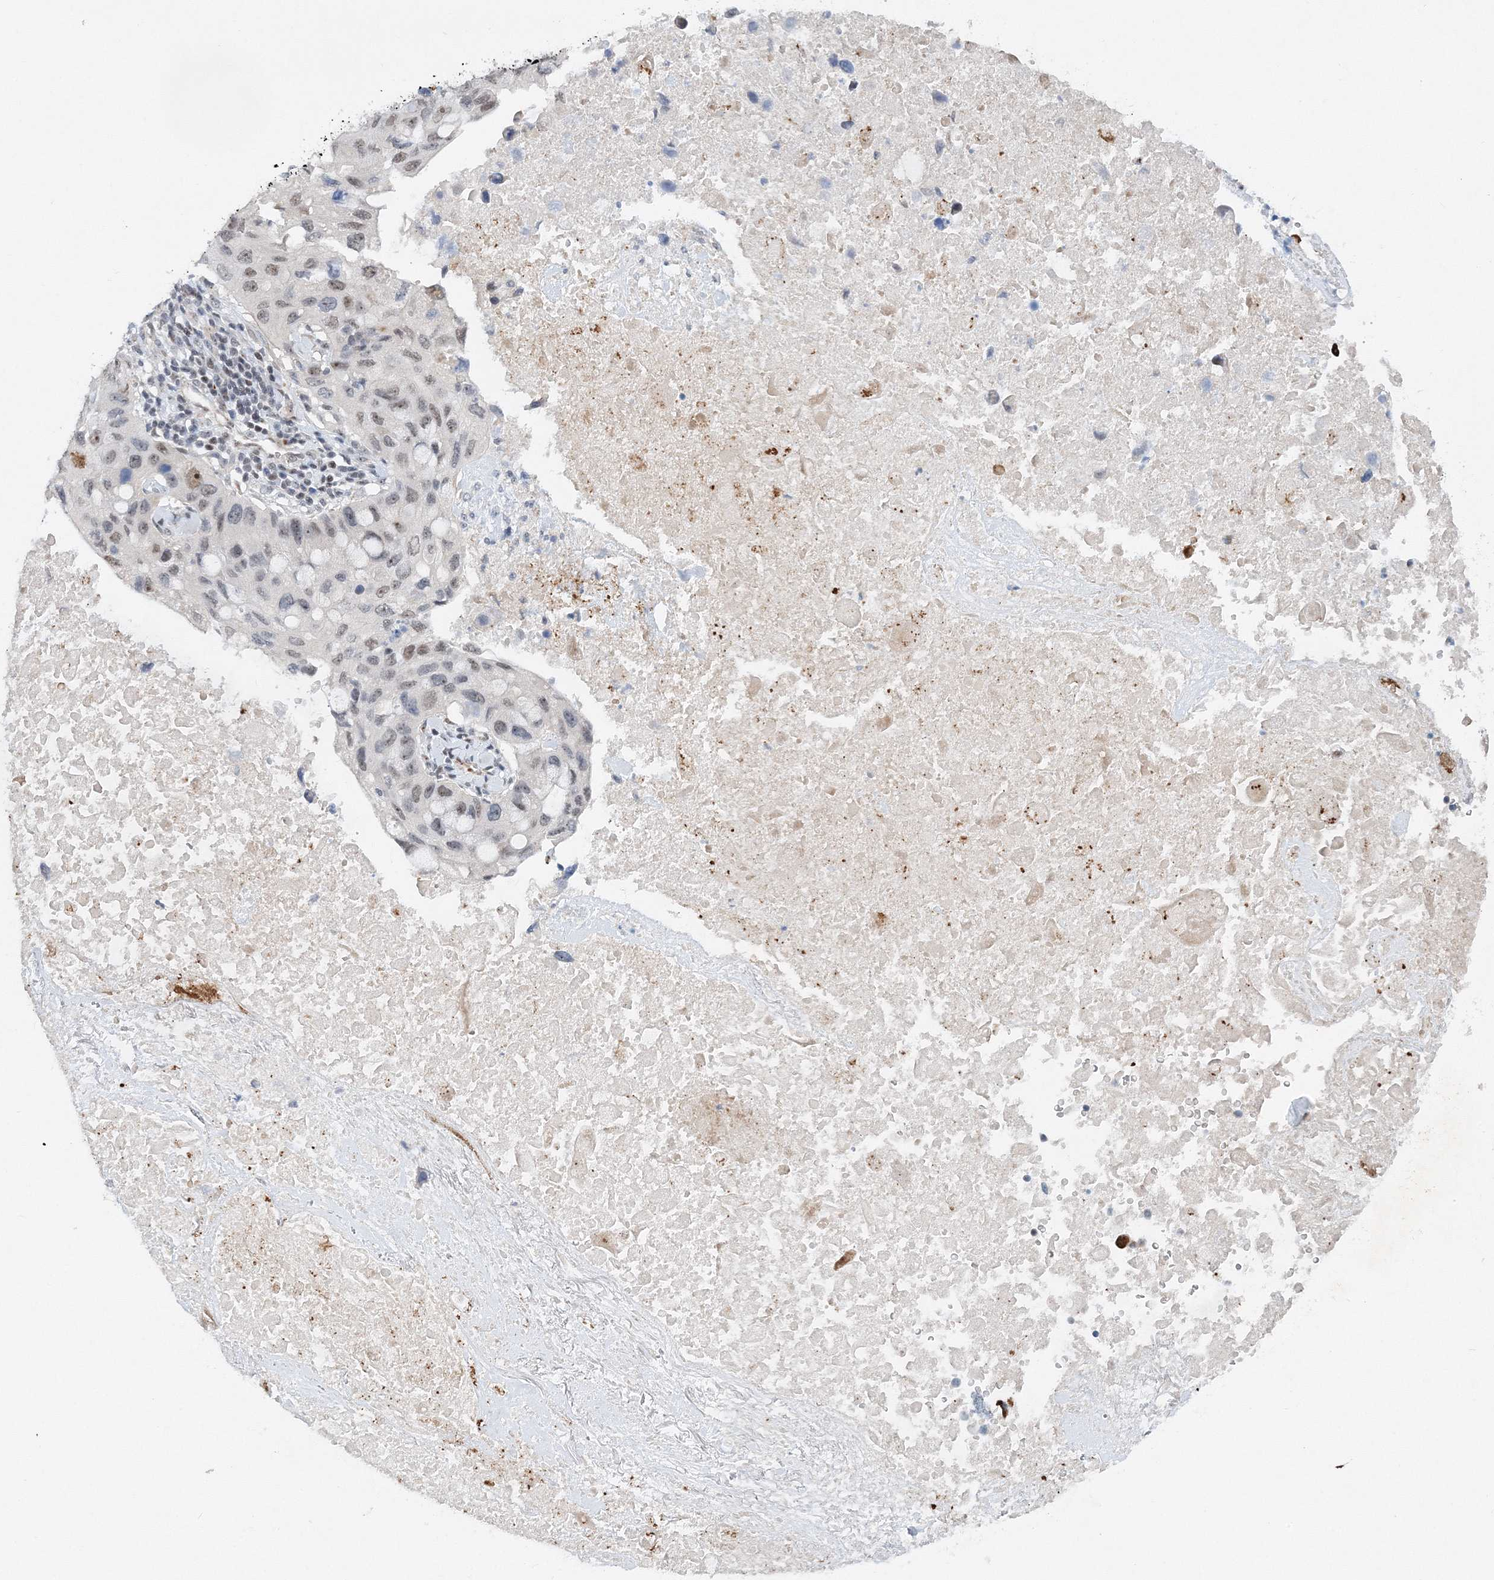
{"staining": {"intensity": "moderate", "quantity": "<25%", "location": "nuclear"}, "tissue": "lung cancer", "cell_type": "Tumor cells", "image_type": "cancer", "snomed": [{"axis": "morphology", "description": "Squamous cell carcinoma, NOS"}, {"axis": "topography", "description": "Lung"}], "caption": "Immunohistochemistry (IHC) histopathology image of neoplastic tissue: squamous cell carcinoma (lung) stained using immunohistochemistry (IHC) displays low levels of moderate protein expression localized specifically in the nuclear of tumor cells, appearing as a nuclear brown color.", "gene": "UIMC1", "patient": {"sex": "female", "age": 73}}